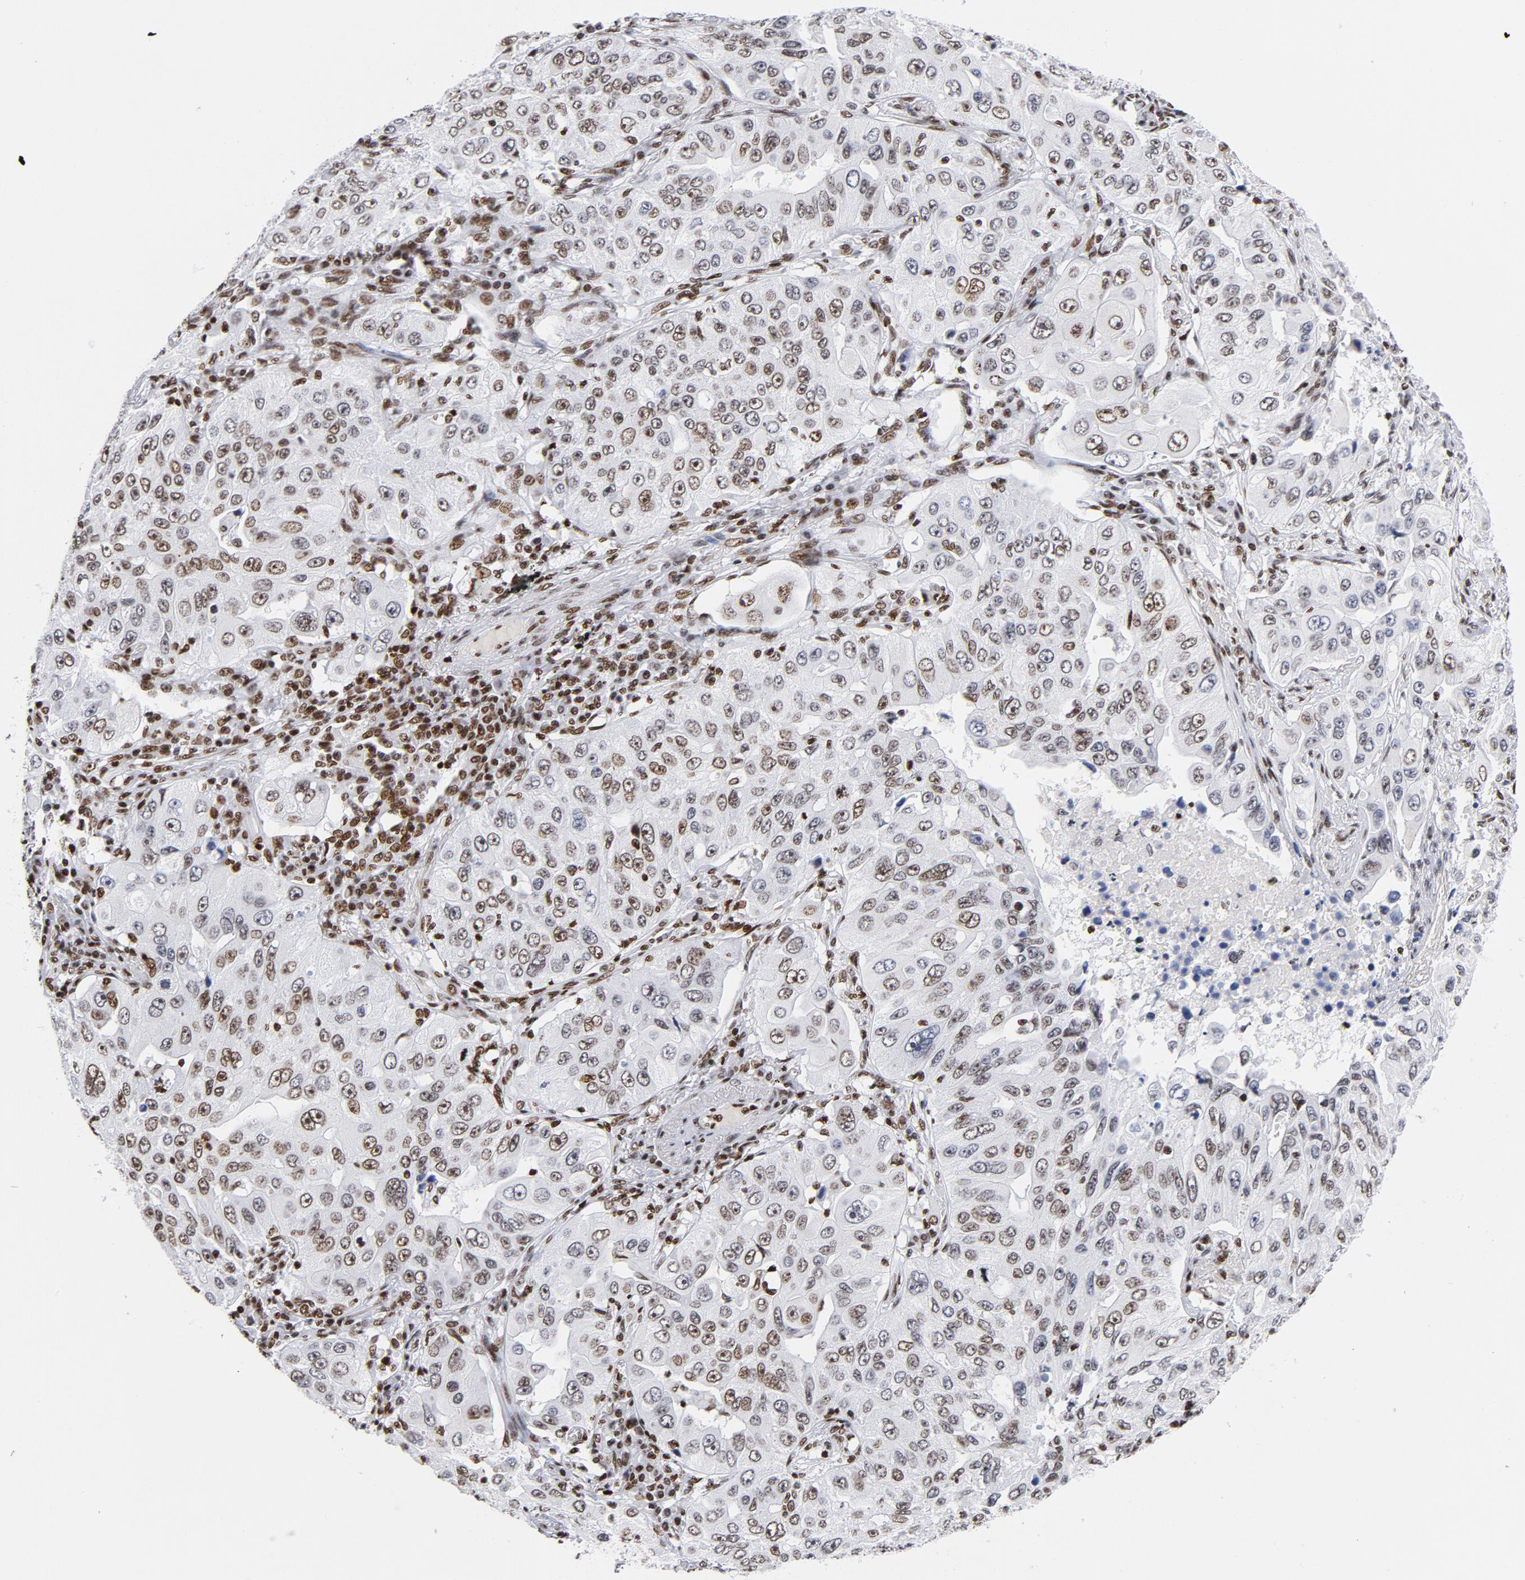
{"staining": {"intensity": "moderate", "quantity": "25%-75%", "location": "nuclear"}, "tissue": "lung cancer", "cell_type": "Tumor cells", "image_type": "cancer", "snomed": [{"axis": "morphology", "description": "Adenocarcinoma, NOS"}, {"axis": "topography", "description": "Lung"}], "caption": "Immunohistochemical staining of lung cancer (adenocarcinoma) demonstrates medium levels of moderate nuclear protein positivity in approximately 25%-75% of tumor cells.", "gene": "TOP2B", "patient": {"sex": "male", "age": 84}}